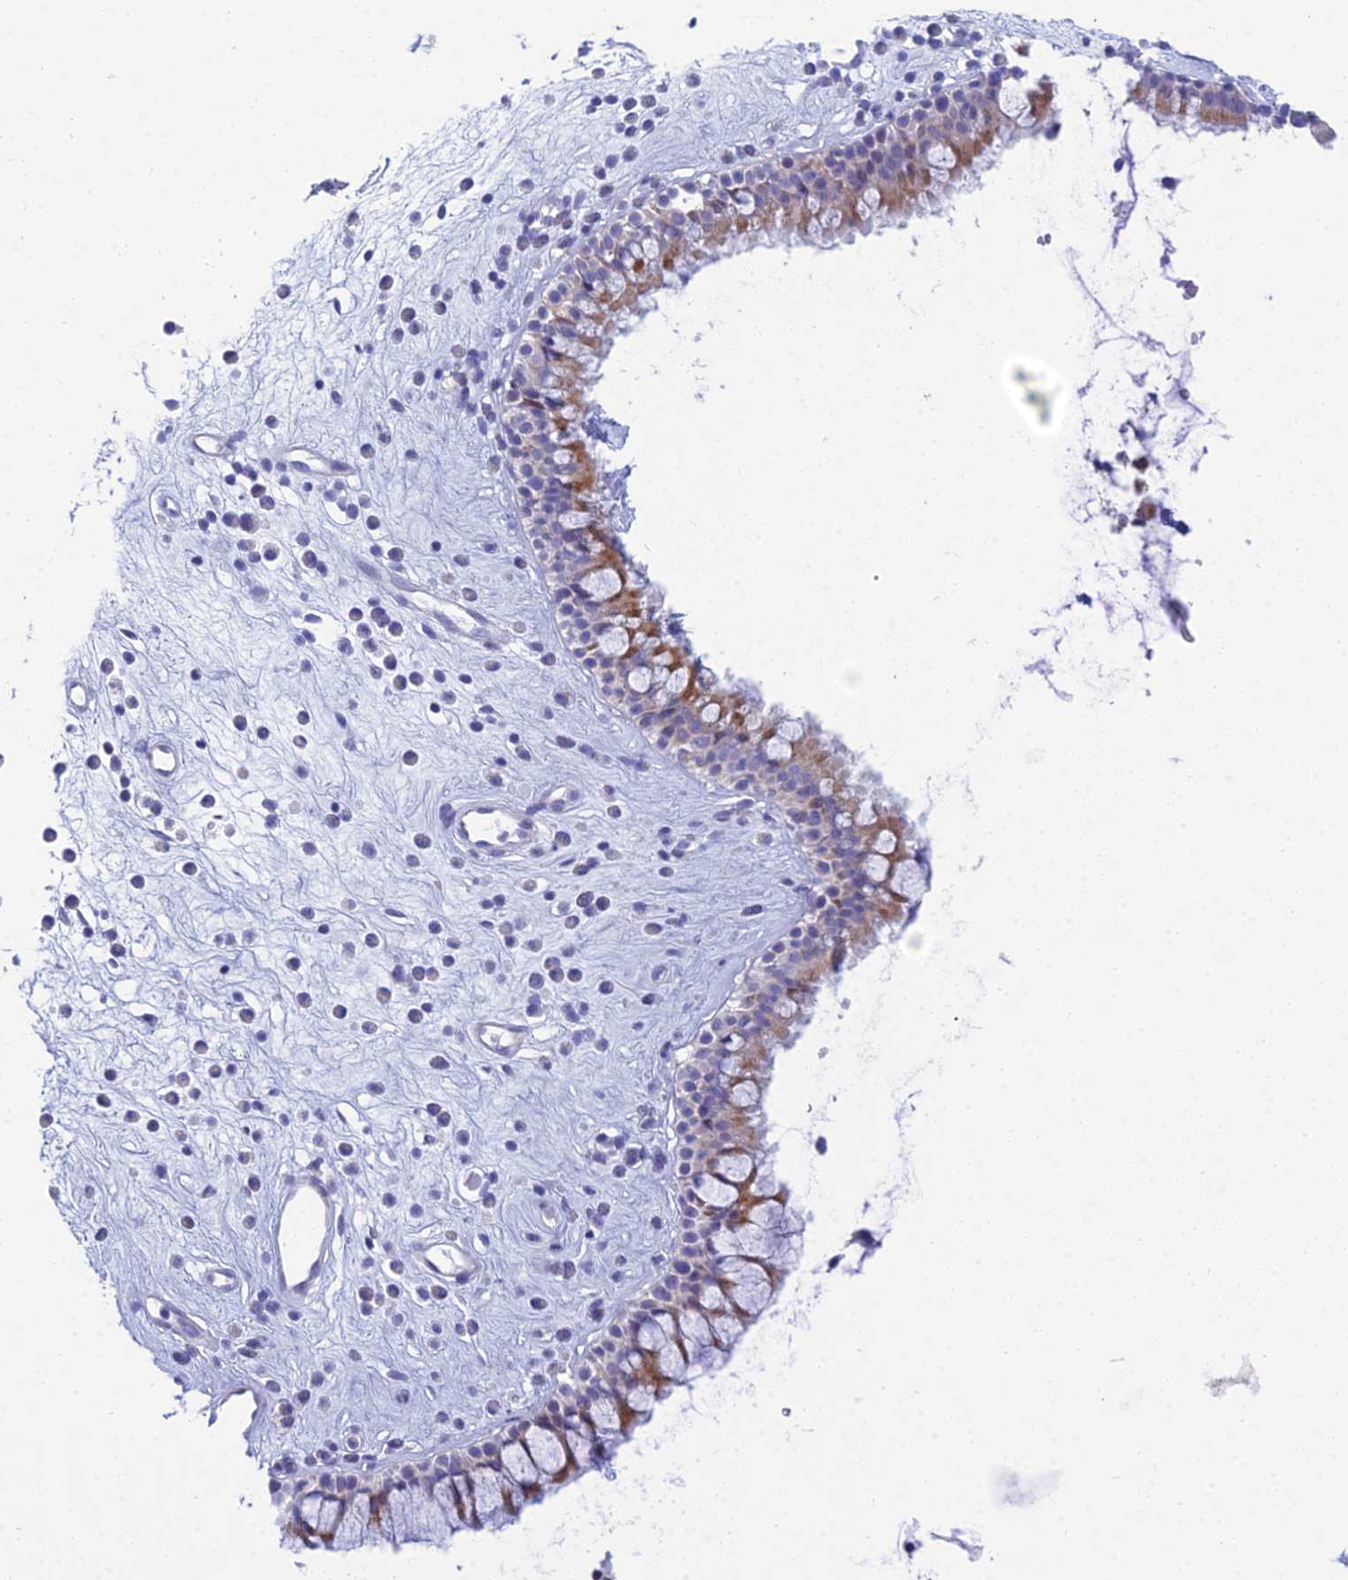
{"staining": {"intensity": "moderate", "quantity": "<25%", "location": "cytoplasmic/membranous"}, "tissue": "nasopharynx", "cell_type": "Respiratory epithelial cells", "image_type": "normal", "snomed": [{"axis": "morphology", "description": "Normal tissue, NOS"}, {"axis": "morphology", "description": "Inflammation, NOS"}, {"axis": "topography", "description": "Nasopharynx"}], "caption": "Immunohistochemical staining of normal human nasopharynx exhibits <25% levels of moderate cytoplasmic/membranous protein expression in about <25% of respiratory epithelial cells.", "gene": "PRR13", "patient": {"sex": "male", "age": 29}}